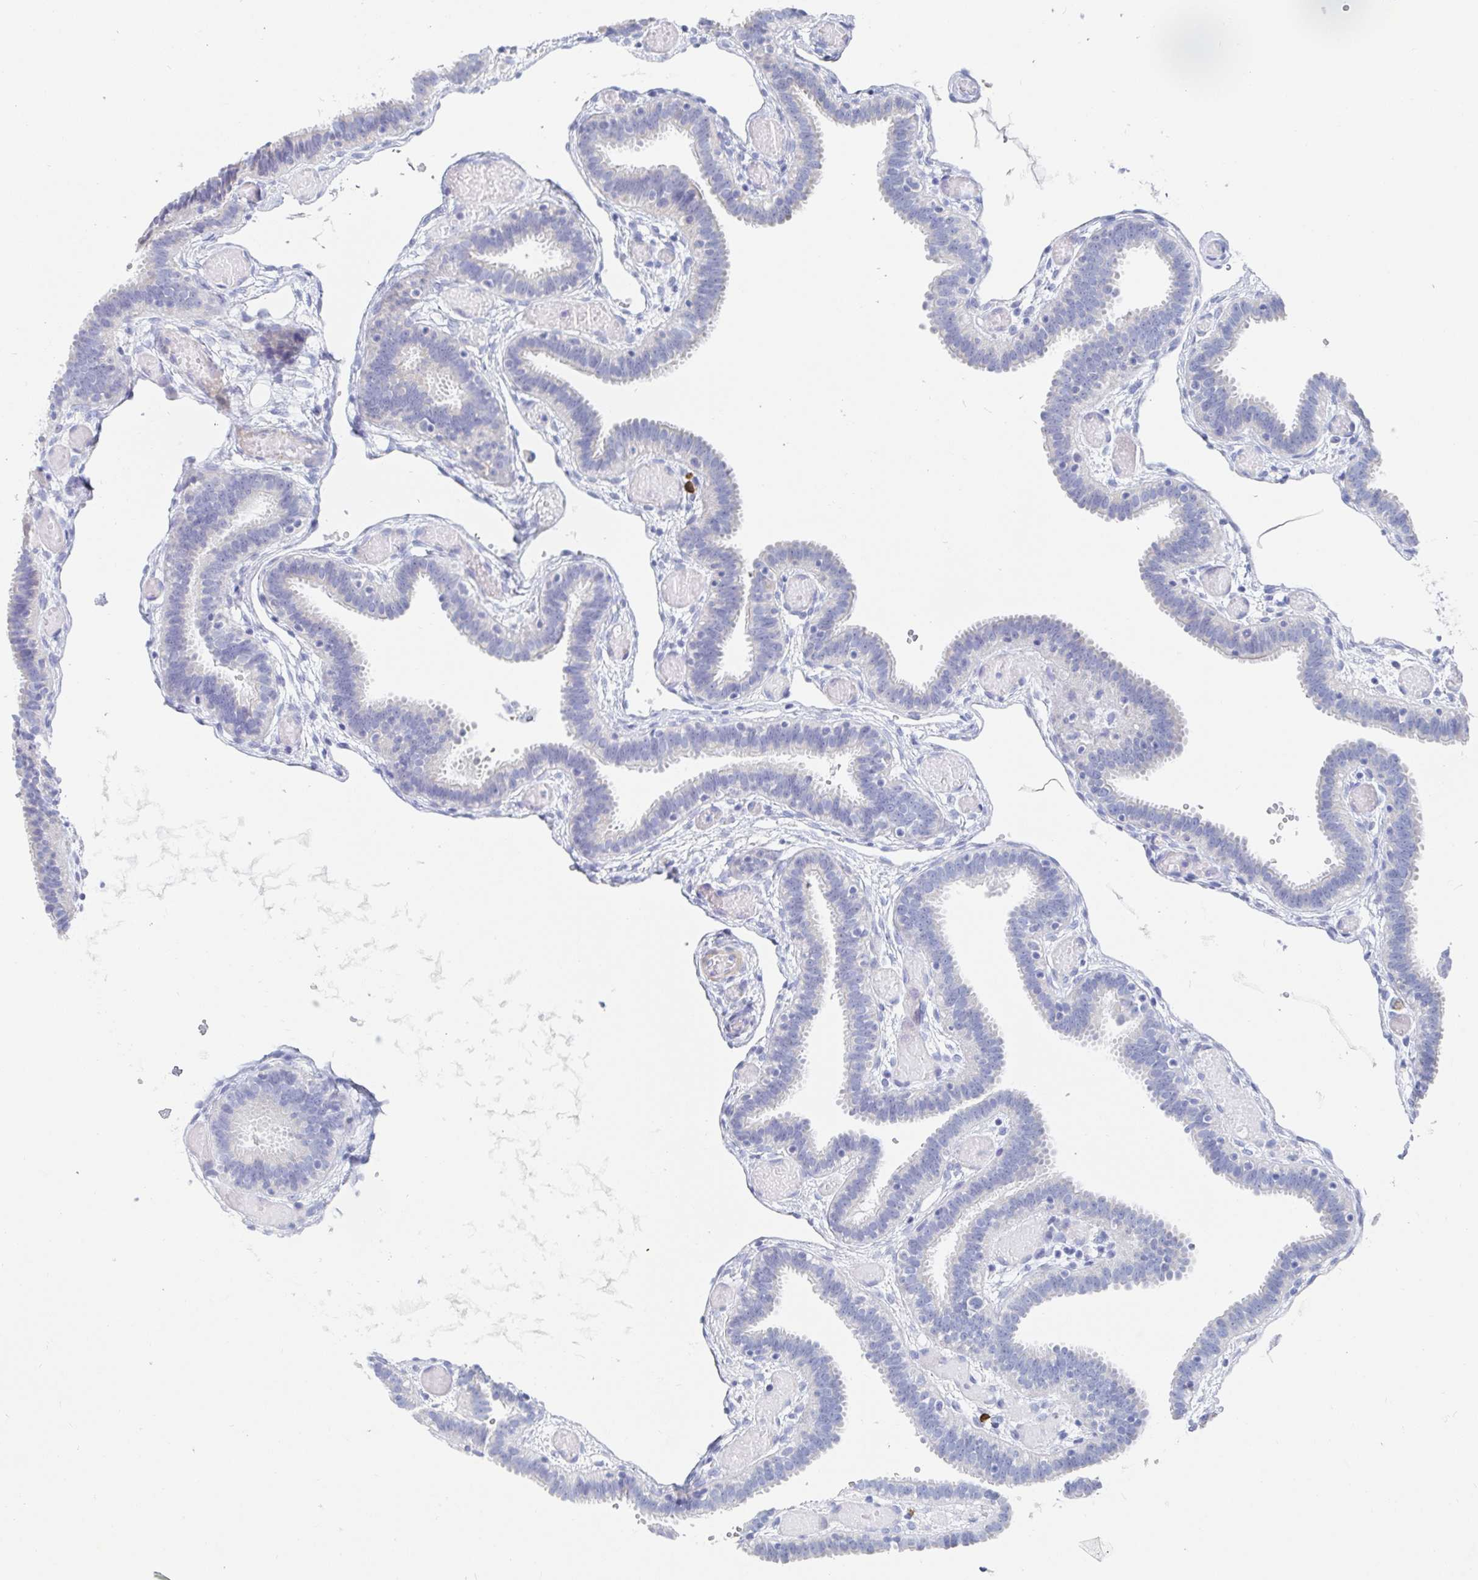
{"staining": {"intensity": "negative", "quantity": "none", "location": "none"}, "tissue": "fallopian tube", "cell_type": "Glandular cells", "image_type": "normal", "snomed": [{"axis": "morphology", "description": "Normal tissue, NOS"}, {"axis": "topography", "description": "Fallopian tube"}], "caption": "Immunohistochemistry (IHC) of normal fallopian tube reveals no positivity in glandular cells.", "gene": "PACSIN1", "patient": {"sex": "female", "age": 37}}